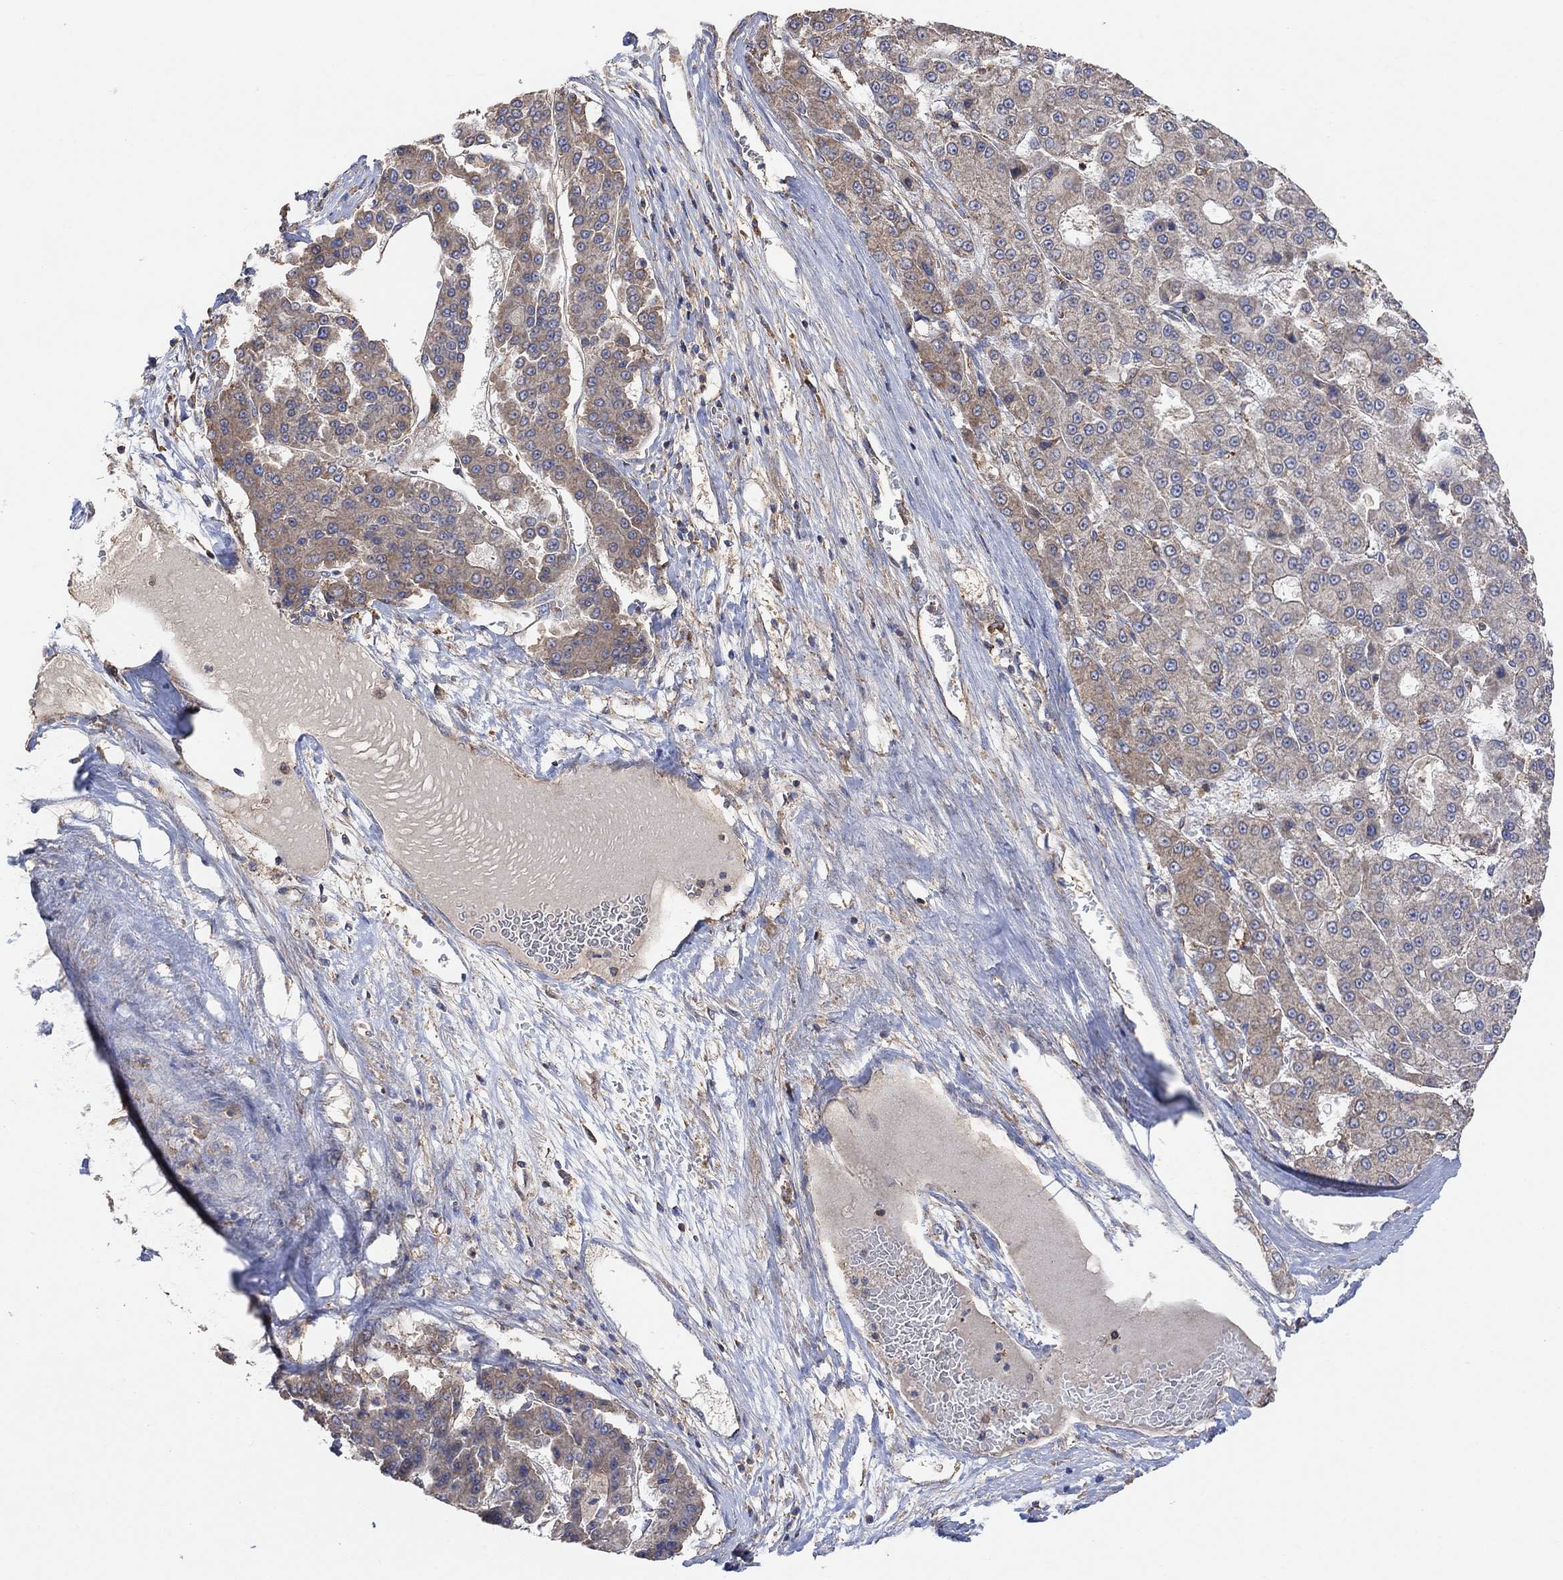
{"staining": {"intensity": "weak", "quantity": "25%-75%", "location": "cytoplasmic/membranous"}, "tissue": "liver cancer", "cell_type": "Tumor cells", "image_type": "cancer", "snomed": [{"axis": "morphology", "description": "Carcinoma, Hepatocellular, NOS"}, {"axis": "topography", "description": "Liver"}], "caption": "A brown stain labels weak cytoplasmic/membranous positivity of a protein in liver cancer tumor cells.", "gene": "BLOC1S3", "patient": {"sex": "male", "age": 70}}